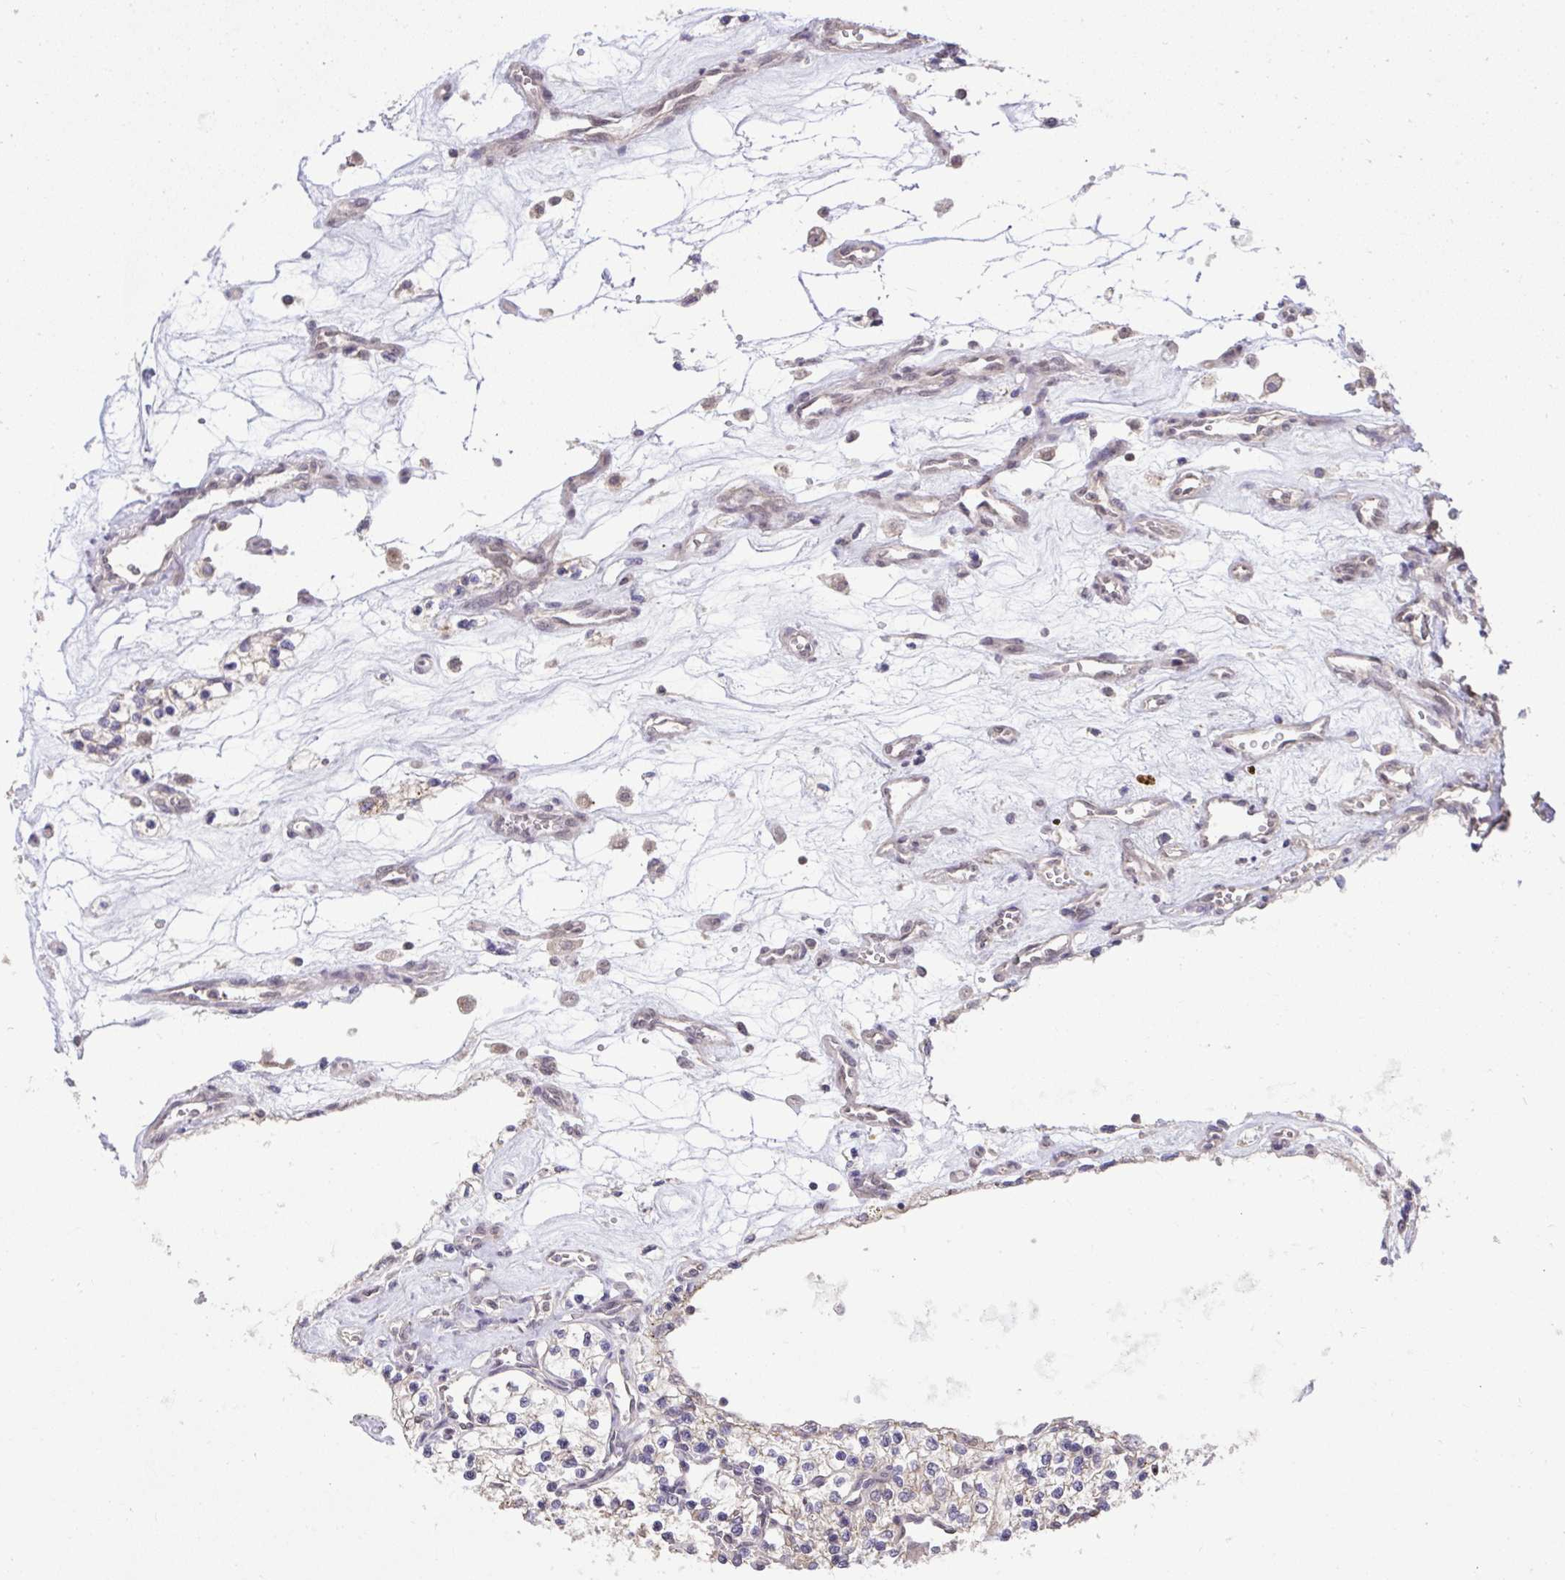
{"staining": {"intensity": "negative", "quantity": "none", "location": "none"}, "tissue": "renal cancer", "cell_type": "Tumor cells", "image_type": "cancer", "snomed": [{"axis": "morphology", "description": "Adenocarcinoma, NOS"}, {"axis": "topography", "description": "Kidney"}], "caption": "DAB (3,3'-diaminobenzidine) immunohistochemical staining of human adenocarcinoma (renal) shows no significant staining in tumor cells.", "gene": "CYP20A1", "patient": {"sex": "female", "age": 69}}